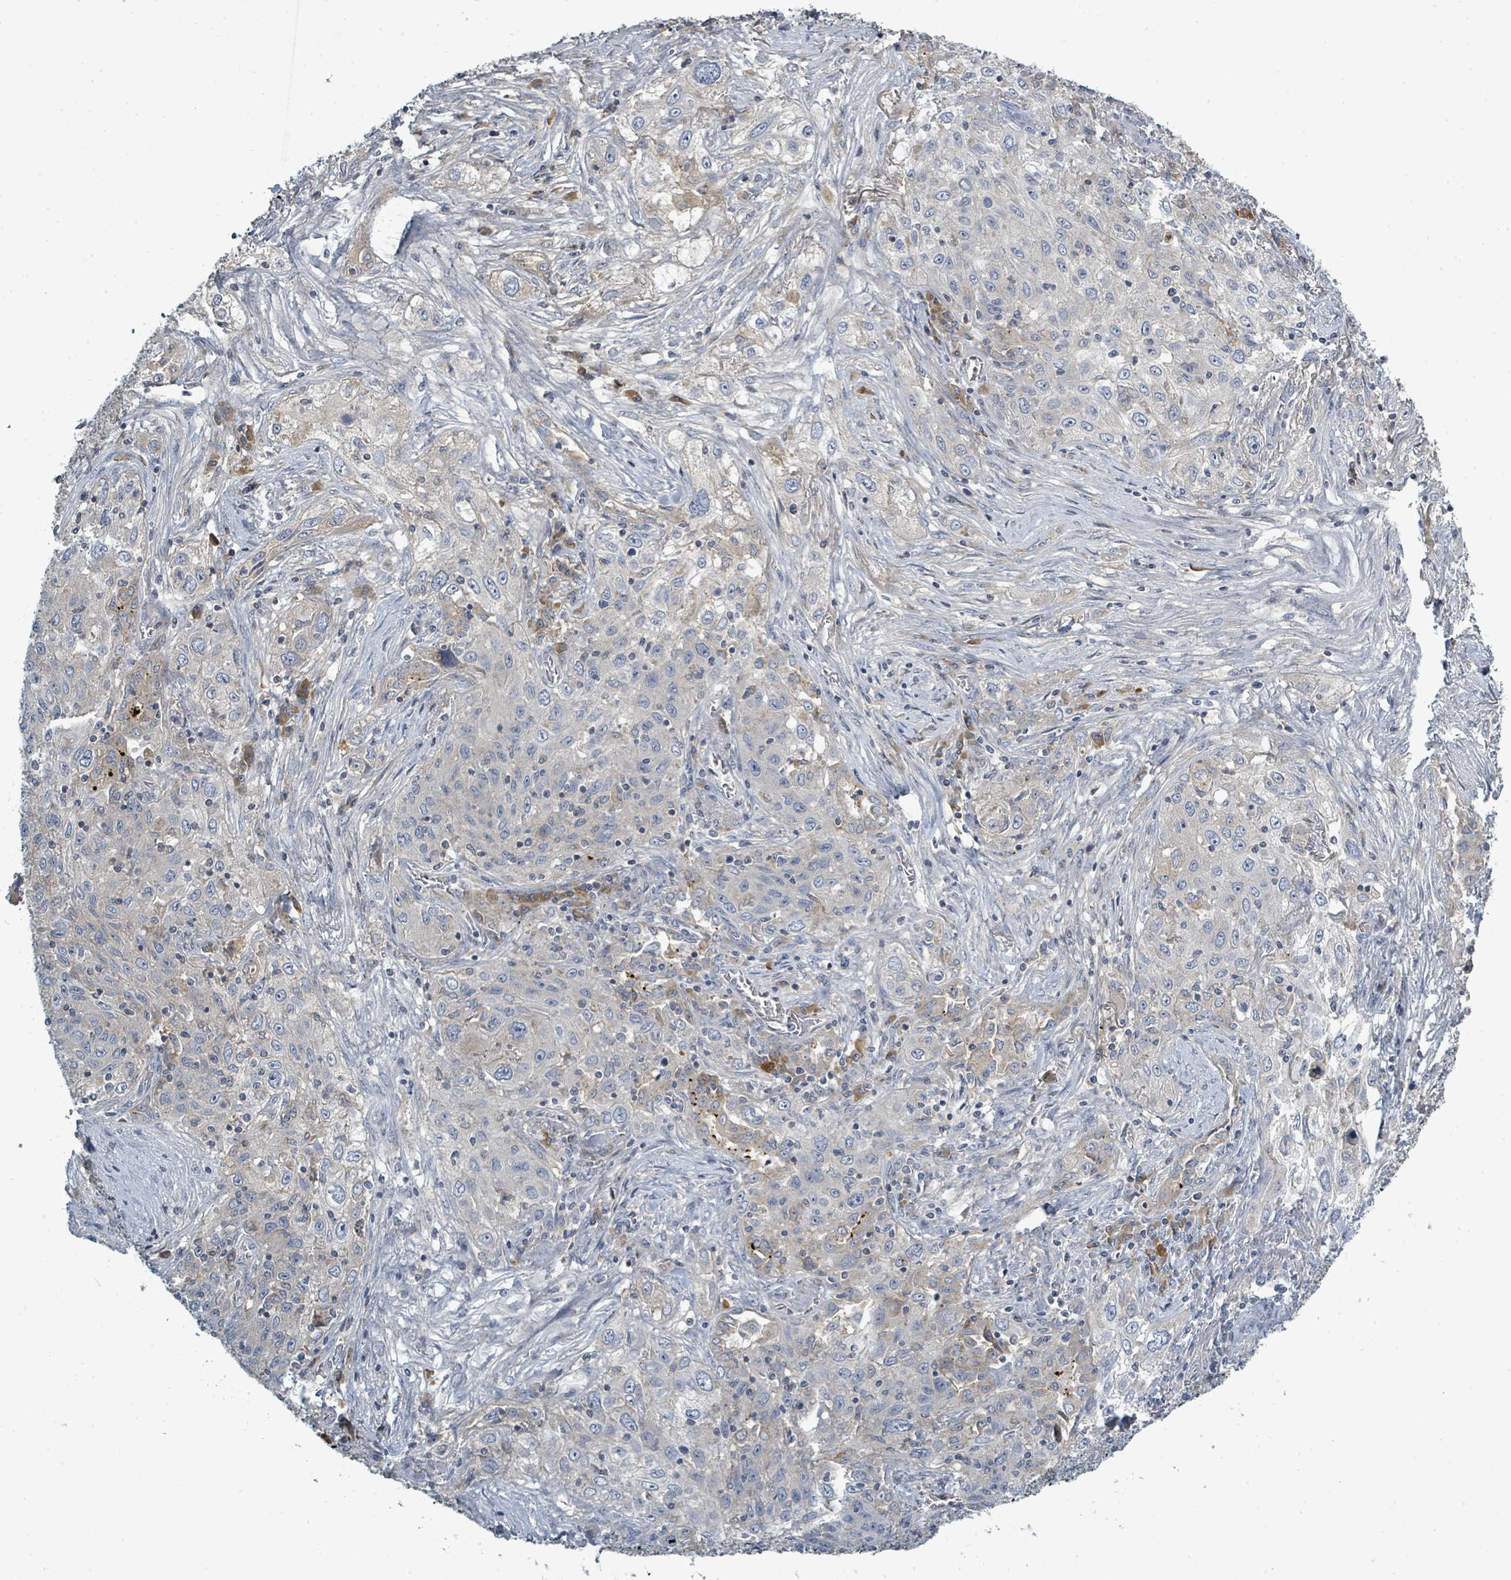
{"staining": {"intensity": "negative", "quantity": "none", "location": "none"}, "tissue": "lung cancer", "cell_type": "Tumor cells", "image_type": "cancer", "snomed": [{"axis": "morphology", "description": "Squamous cell carcinoma, NOS"}, {"axis": "topography", "description": "Lung"}], "caption": "Histopathology image shows no significant protein staining in tumor cells of lung cancer (squamous cell carcinoma).", "gene": "SLC25A23", "patient": {"sex": "female", "age": 69}}